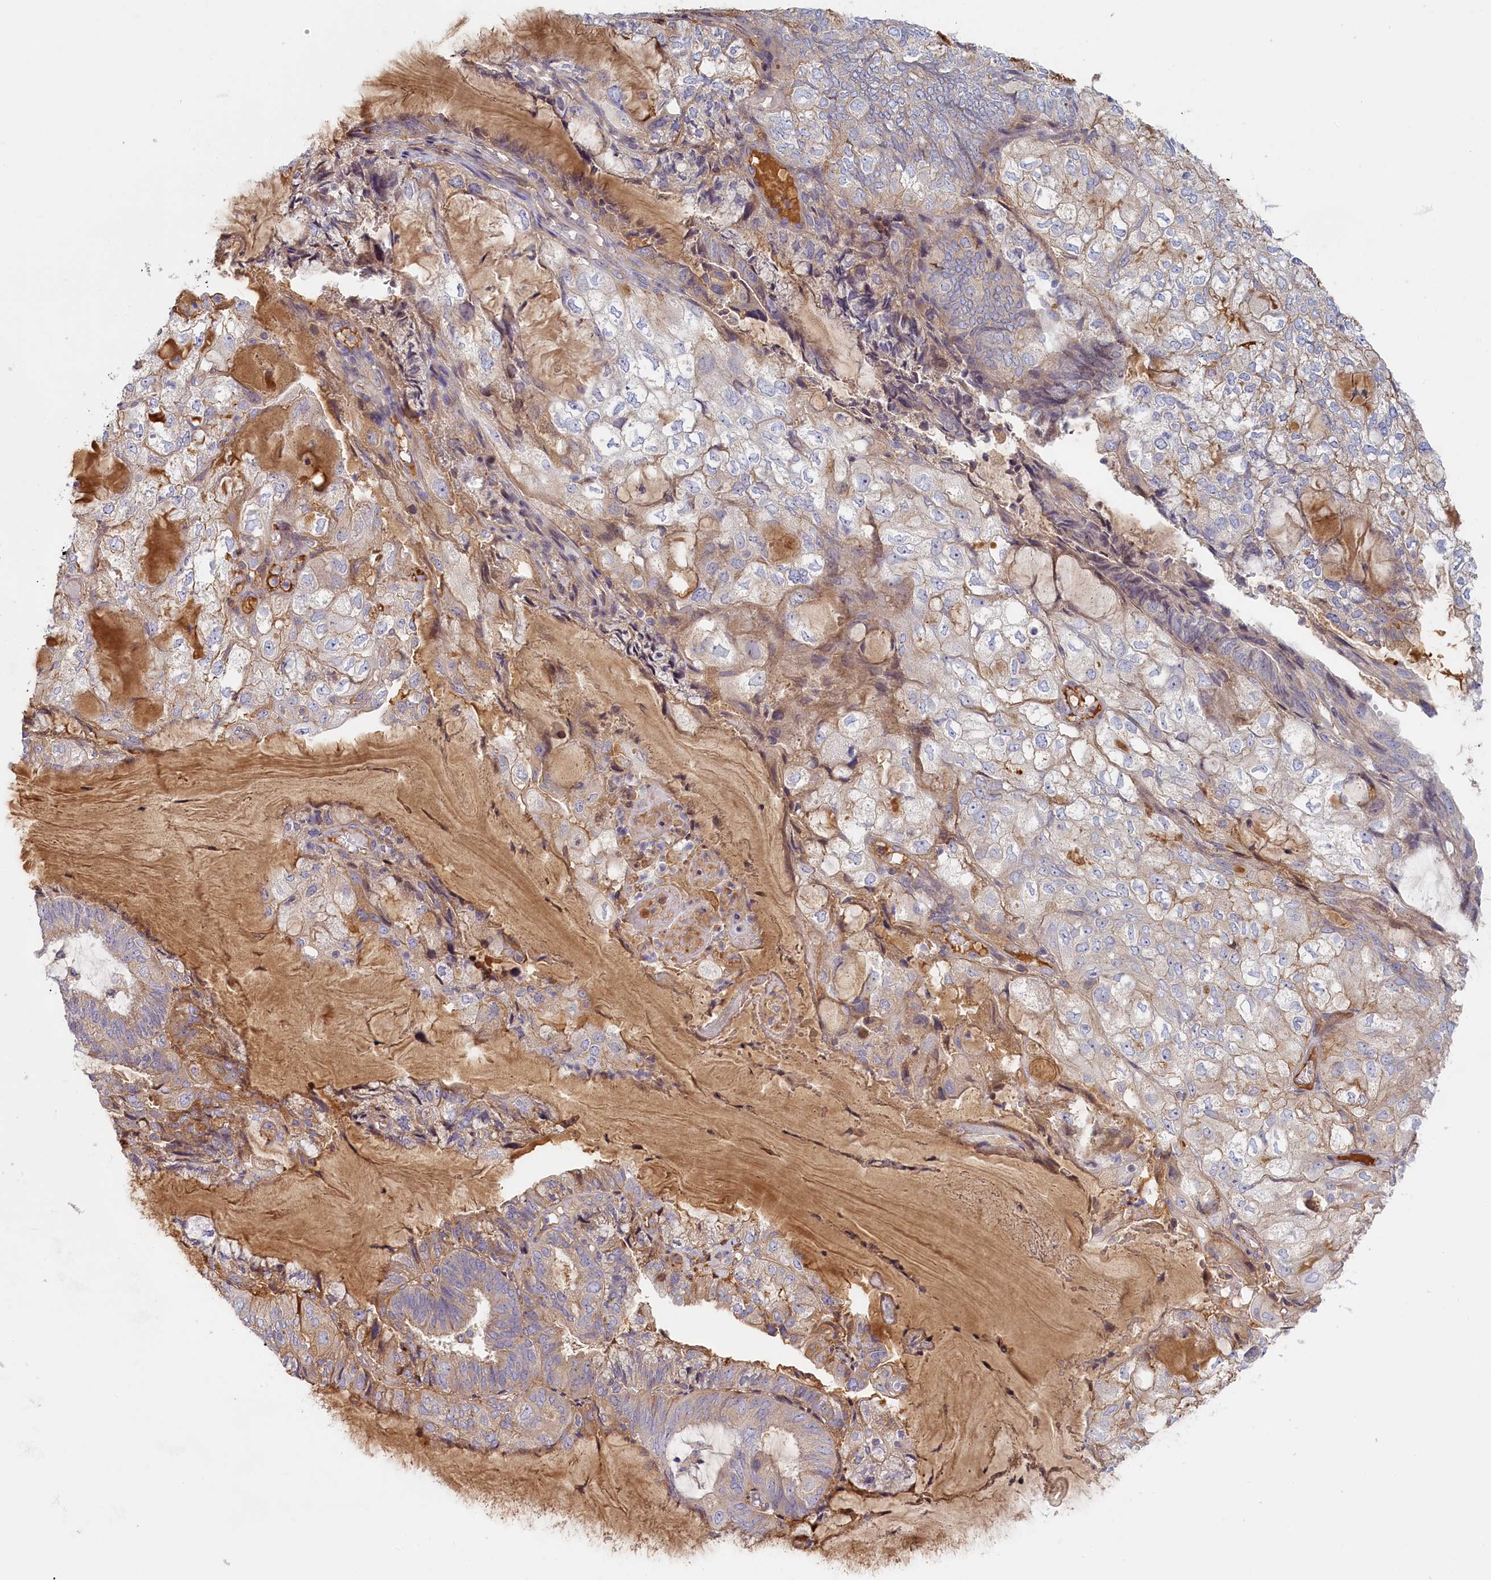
{"staining": {"intensity": "moderate", "quantity": "<25%", "location": "cytoplasmic/membranous"}, "tissue": "endometrial cancer", "cell_type": "Tumor cells", "image_type": "cancer", "snomed": [{"axis": "morphology", "description": "Adenocarcinoma, NOS"}, {"axis": "topography", "description": "Endometrium"}], "caption": "Immunohistochemistry (DAB (3,3'-diaminobenzidine)) staining of human adenocarcinoma (endometrial) demonstrates moderate cytoplasmic/membranous protein staining in approximately <25% of tumor cells.", "gene": "STX16", "patient": {"sex": "female", "age": 81}}